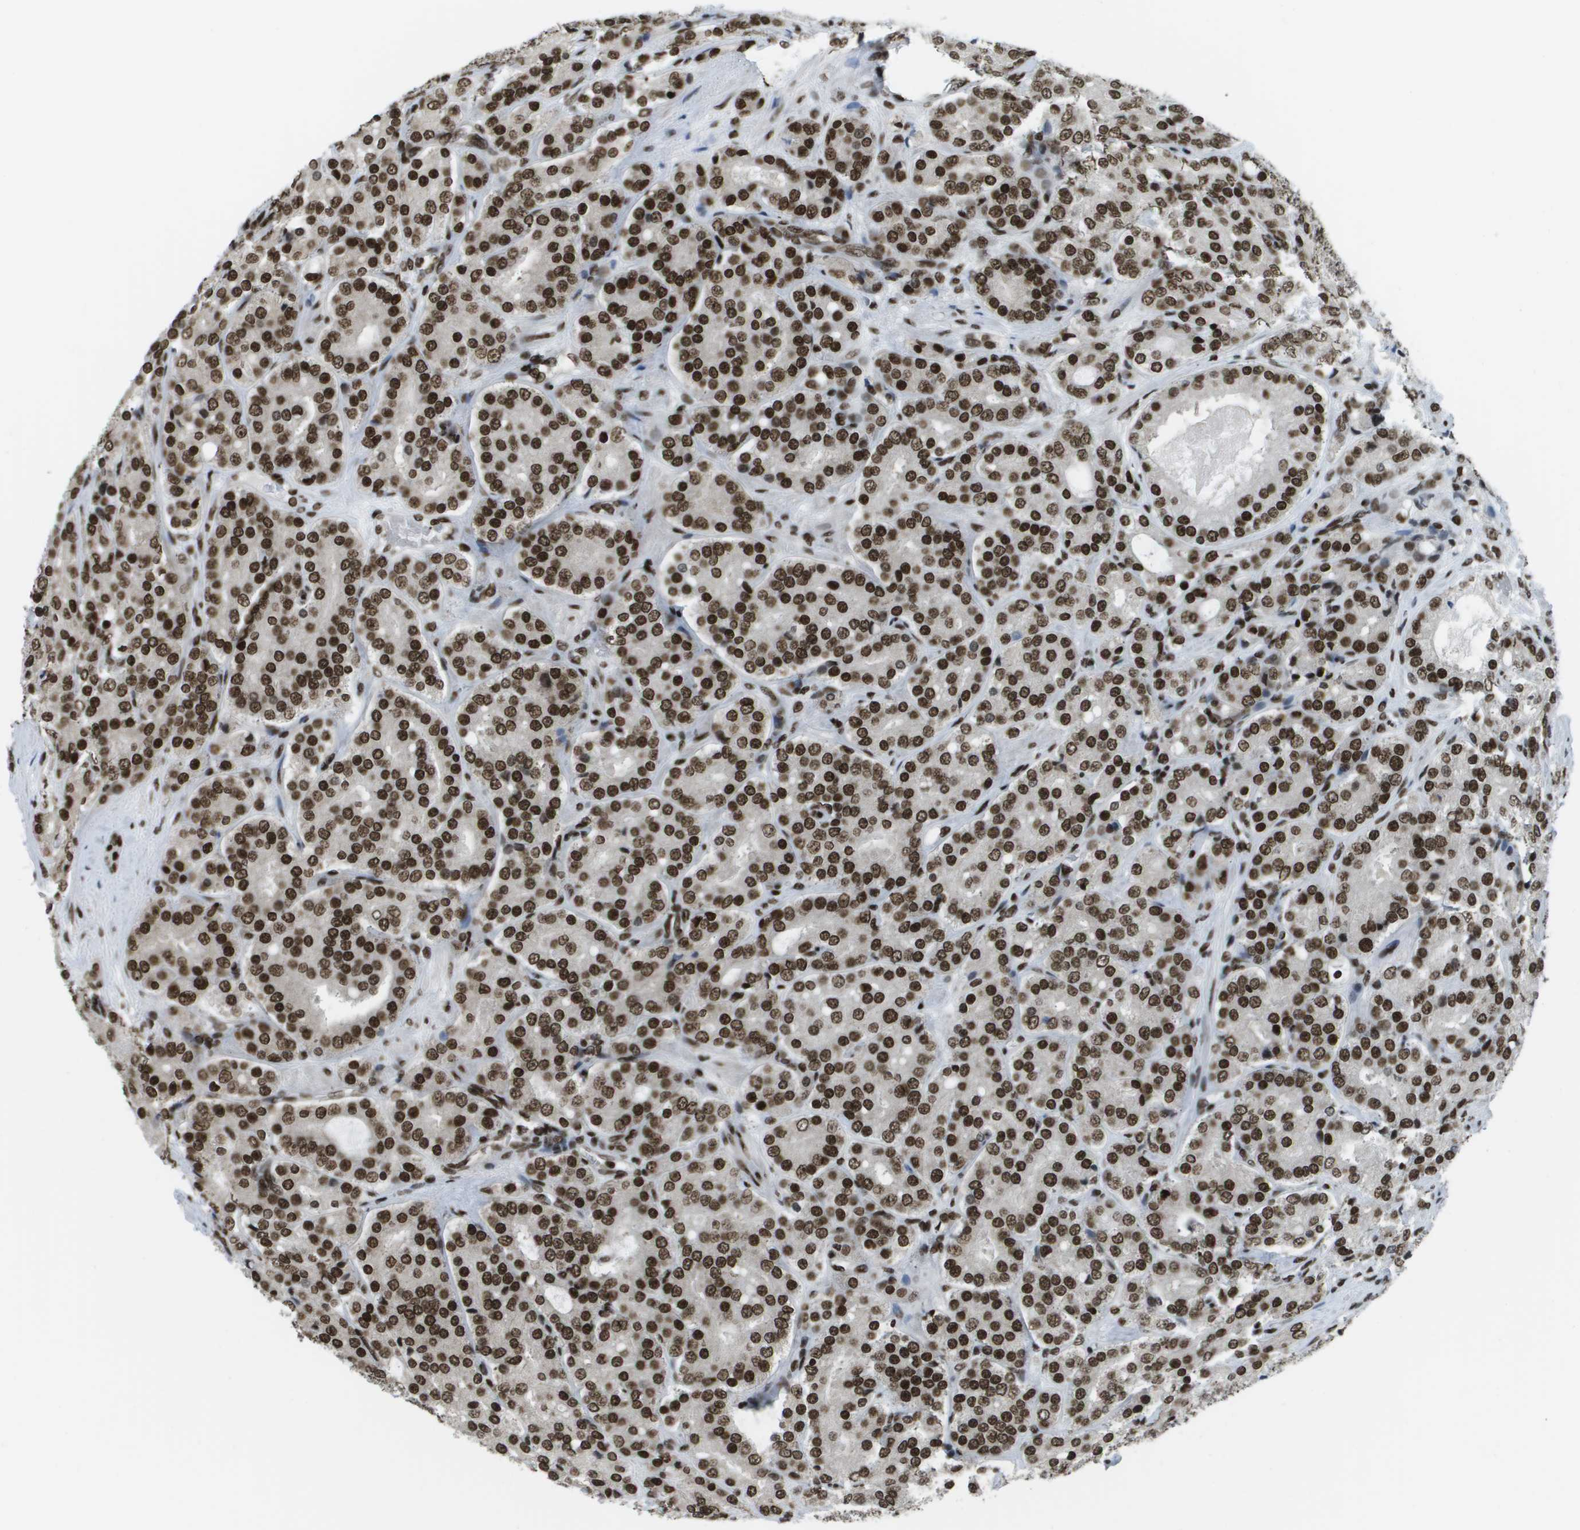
{"staining": {"intensity": "strong", "quantity": "25%-75%", "location": "nuclear"}, "tissue": "prostate cancer", "cell_type": "Tumor cells", "image_type": "cancer", "snomed": [{"axis": "morphology", "description": "Adenocarcinoma, High grade"}, {"axis": "topography", "description": "Prostate"}], "caption": "About 25%-75% of tumor cells in human high-grade adenocarcinoma (prostate) exhibit strong nuclear protein positivity as visualized by brown immunohistochemical staining.", "gene": "GLYR1", "patient": {"sex": "male", "age": 65}}